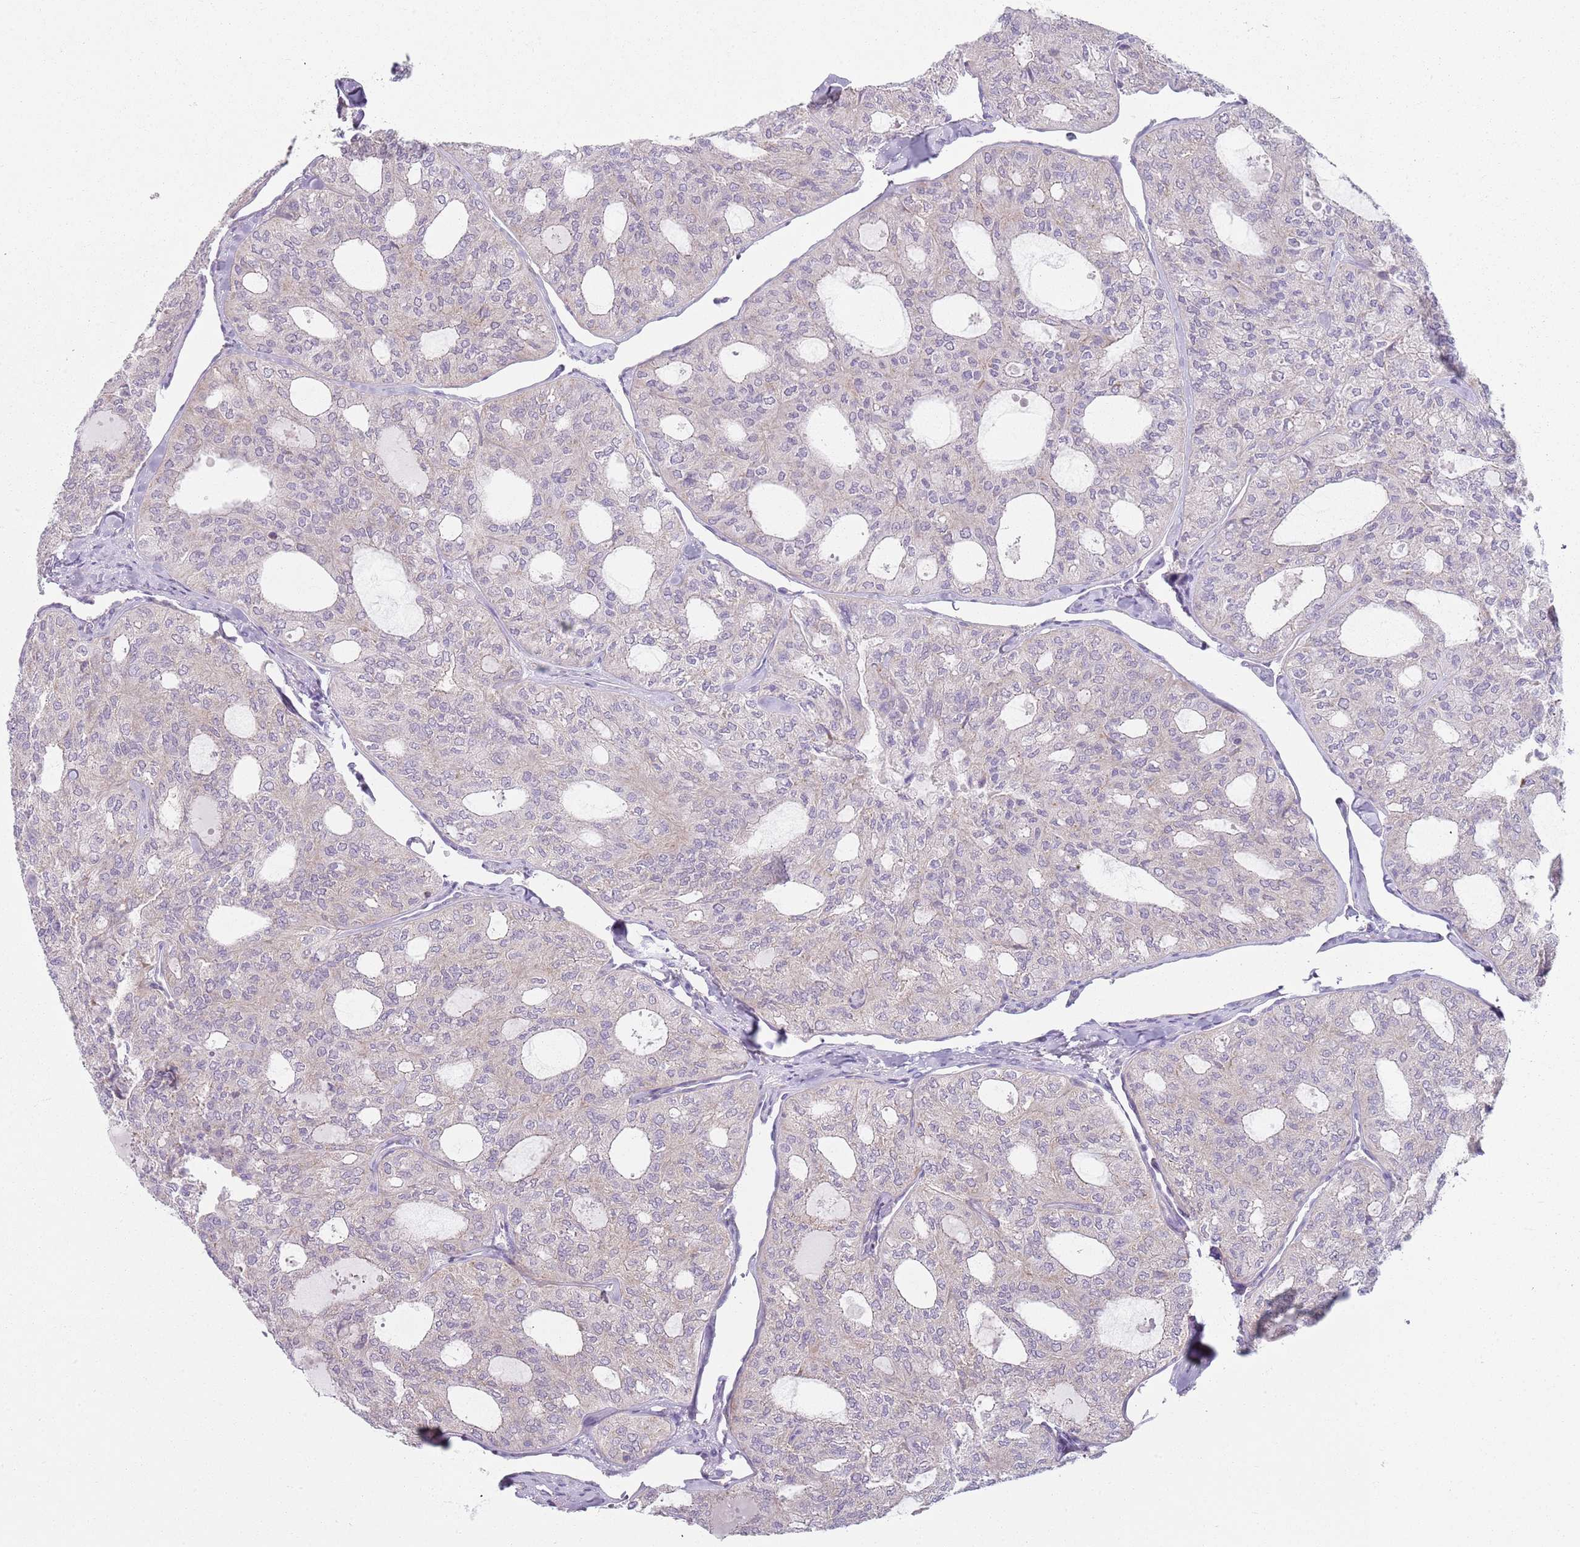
{"staining": {"intensity": "negative", "quantity": "none", "location": "none"}, "tissue": "thyroid cancer", "cell_type": "Tumor cells", "image_type": "cancer", "snomed": [{"axis": "morphology", "description": "Follicular adenoma carcinoma, NOS"}, {"axis": "topography", "description": "Thyroid gland"}], "caption": "This is an IHC micrograph of human follicular adenoma carcinoma (thyroid). There is no staining in tumor cells.", "gene": "SLC26A6", "patient": {"sex": "male", "age": 75}}